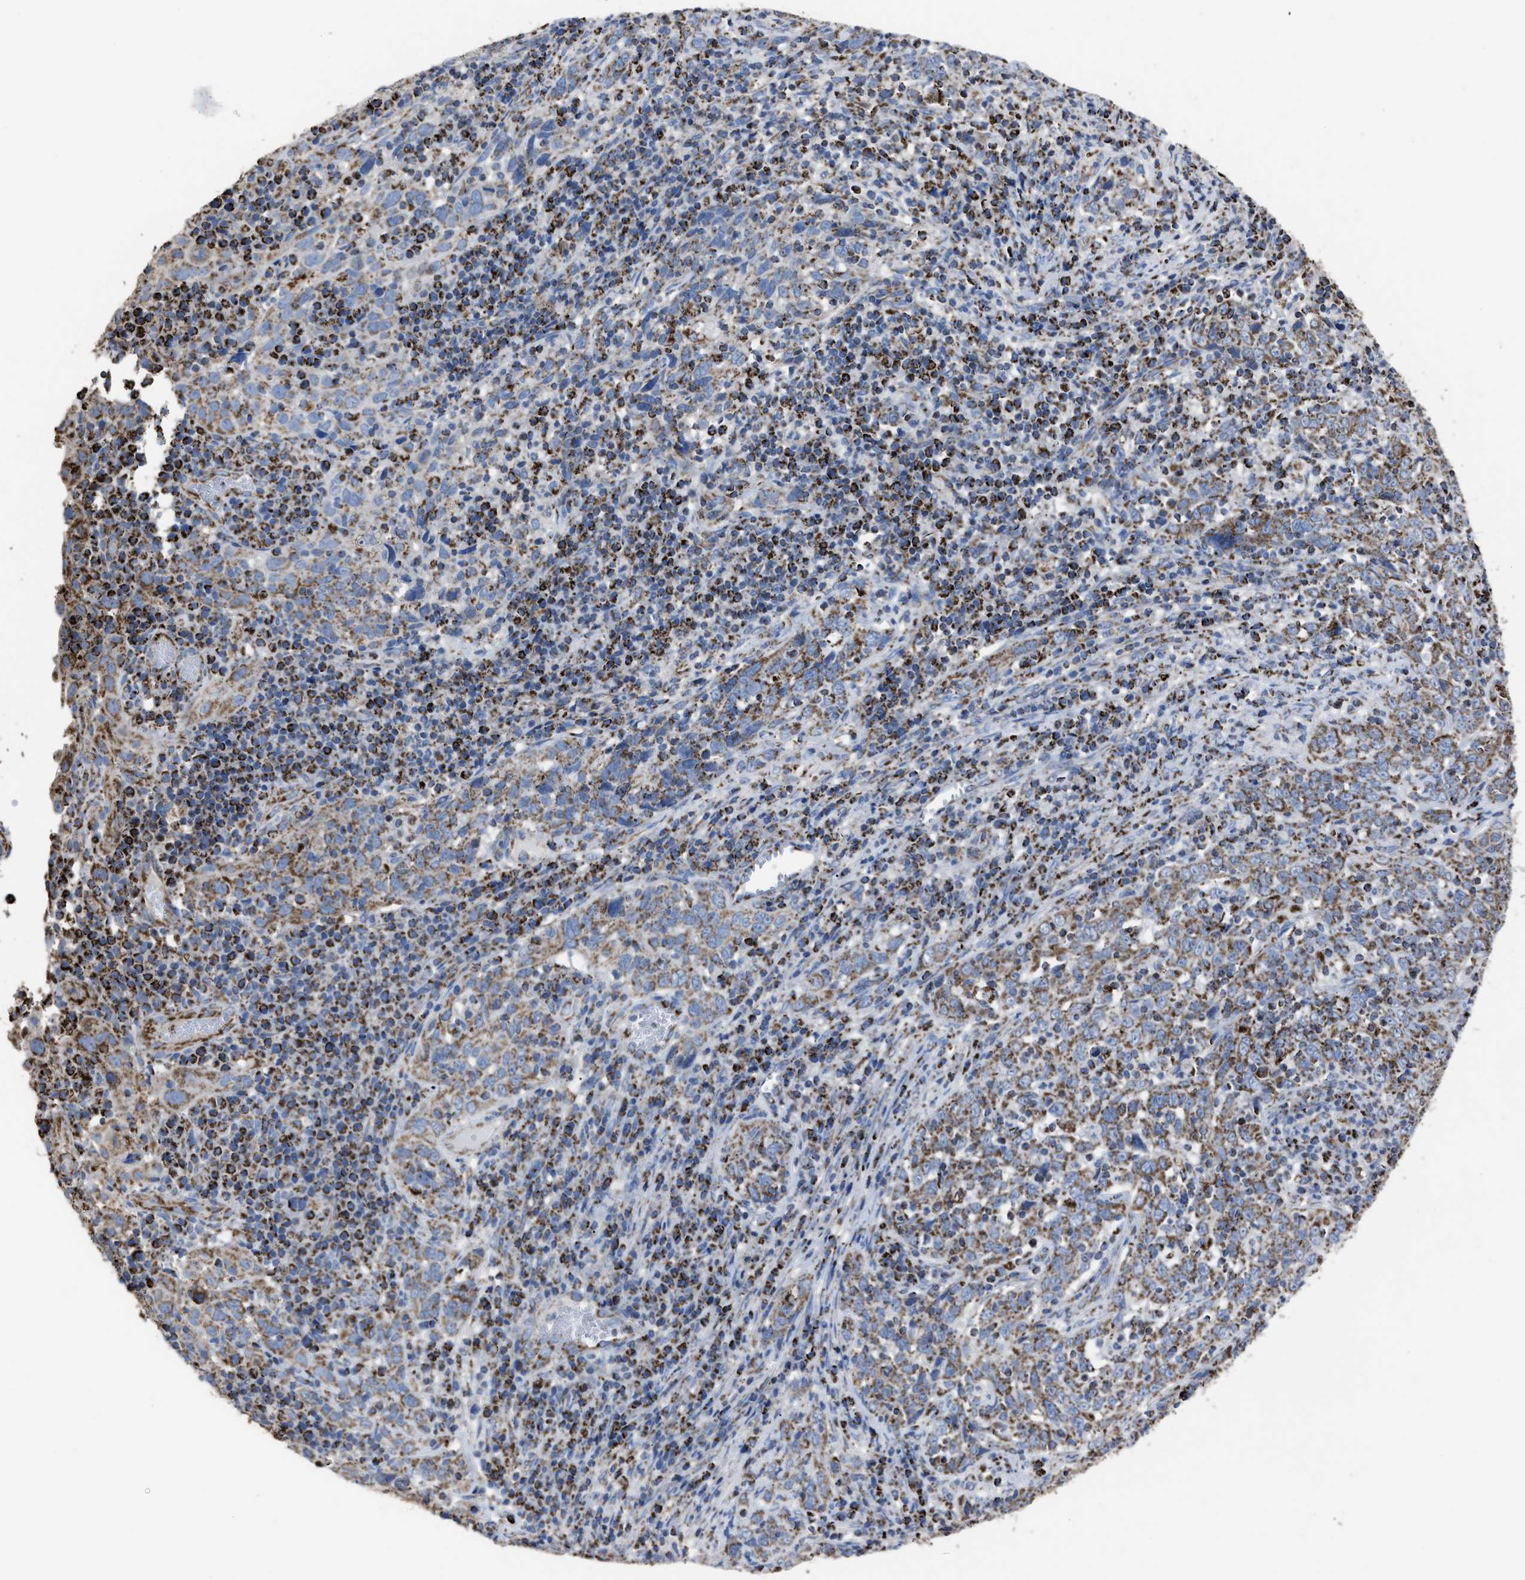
{"staining": {"intensity": "moderate", "quantity": ">75%", "location": "cytoplasmic/membranous"}, "tissue": "cervical cancer", "cell_type": "Tumor cells", "image_type": "cancer", "snomed": [{"axis": "morphology", "description": "Squamous cell carcinoma, NOS"}, {"axis": "topography", "description": "Cervix"}], "caption": "There is medium levels of moderate cytoplasmic/membranous positivity in tumor cells of squamous cell carcinoma (cervical), as demonstrated by immunohistochemical staining (brown color).", "gene": "NDUFV3", "patient": {"sex": "female", "age": 46}}